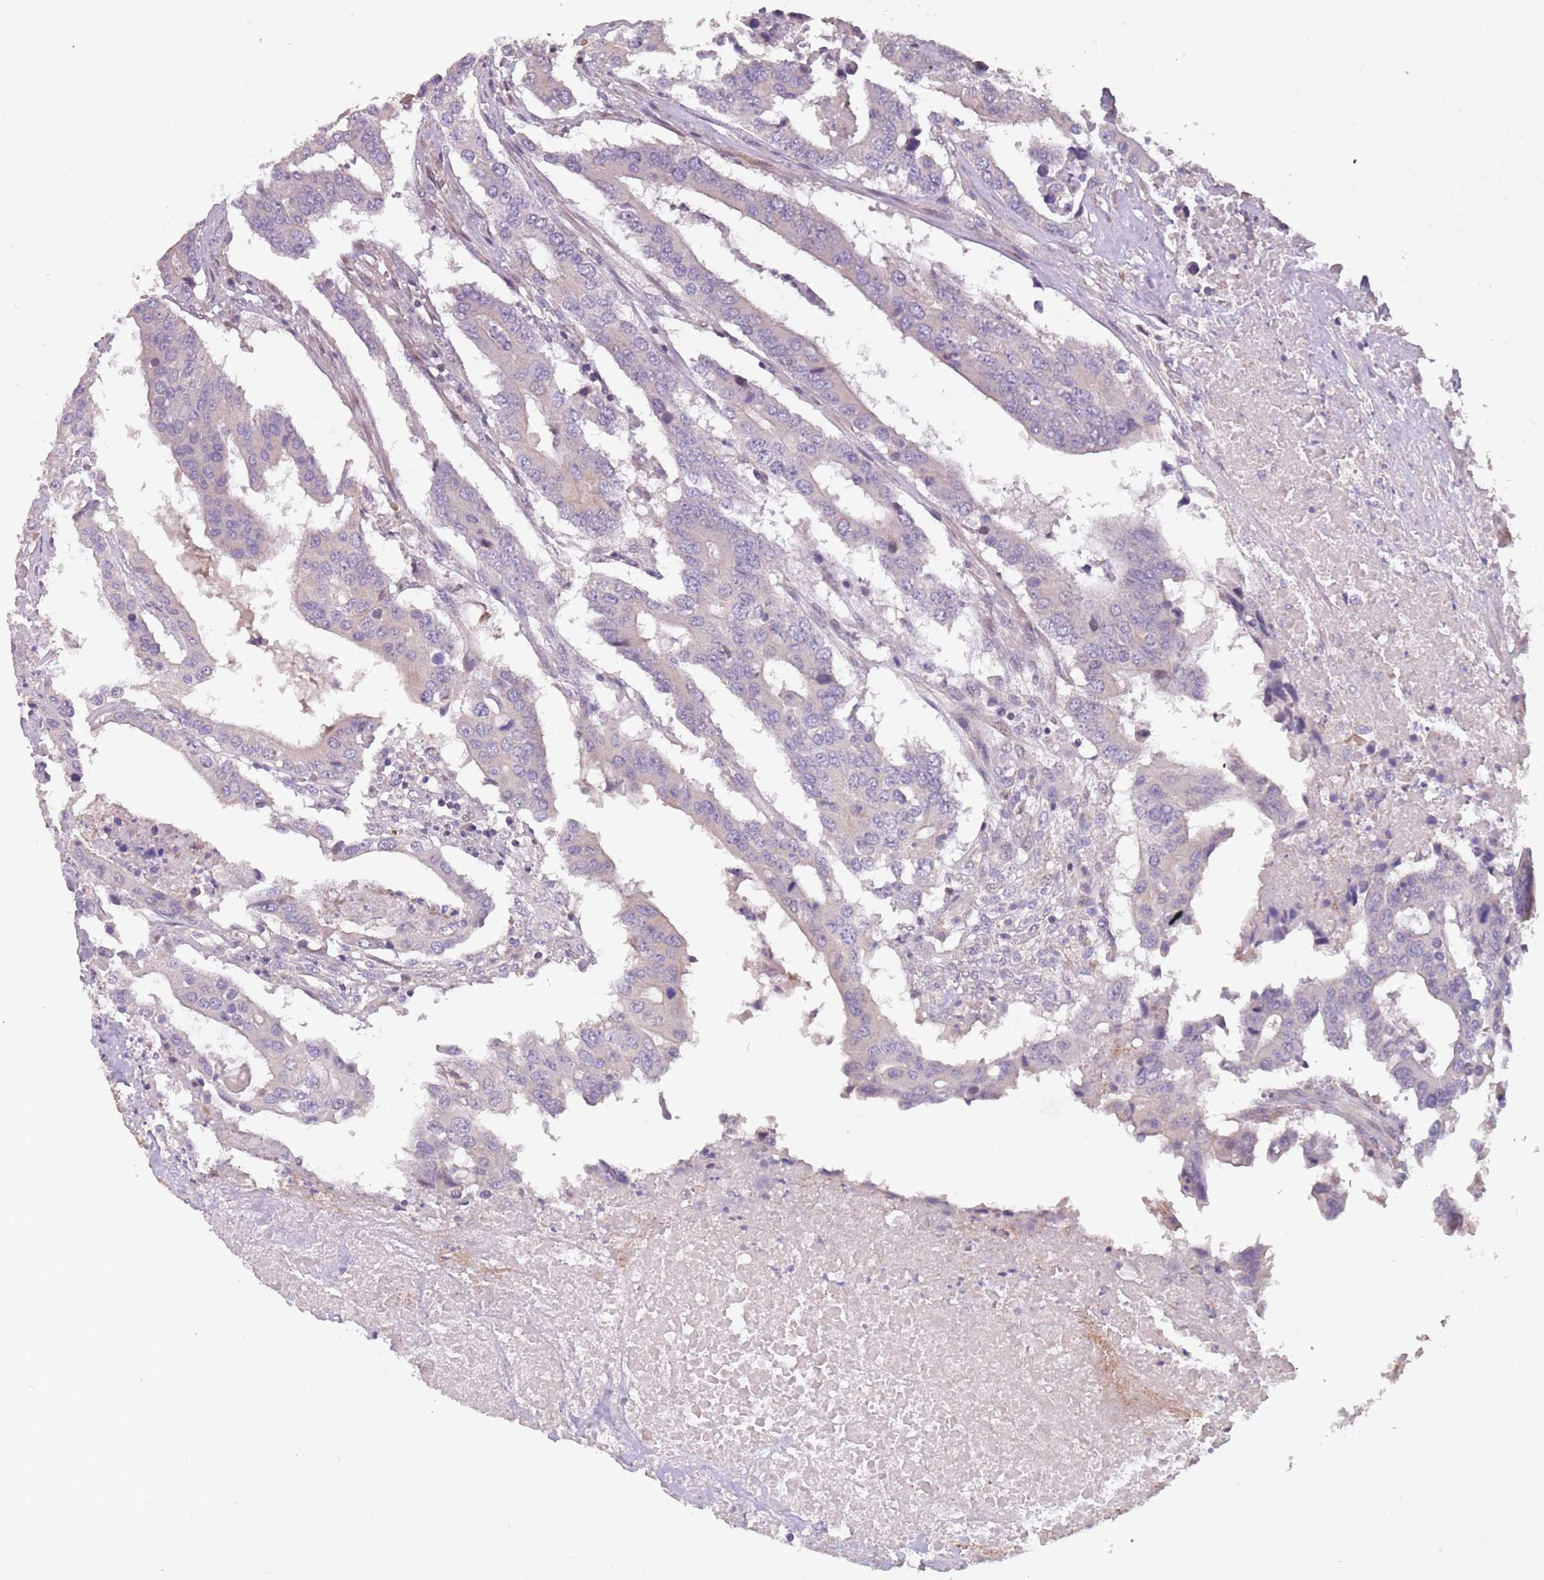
{"staining": {"intensity": "negative", "quantity": "none", "location": "none"}, "tissue": "colorectal cancer", "cell_type": "Tumor cells", "image_type": "cancer", "snomed": [{"axis": "morphology", "description": "Adenocarcinoma, NOS"}, {"axis": "topography", "description": "Colon"}], "caption": "The photomicrograph displays no significant staining in tumor cells of colorectal cancer.", "gene": "MBD3L1", "patient": {"sex": "male", "age": 77}}